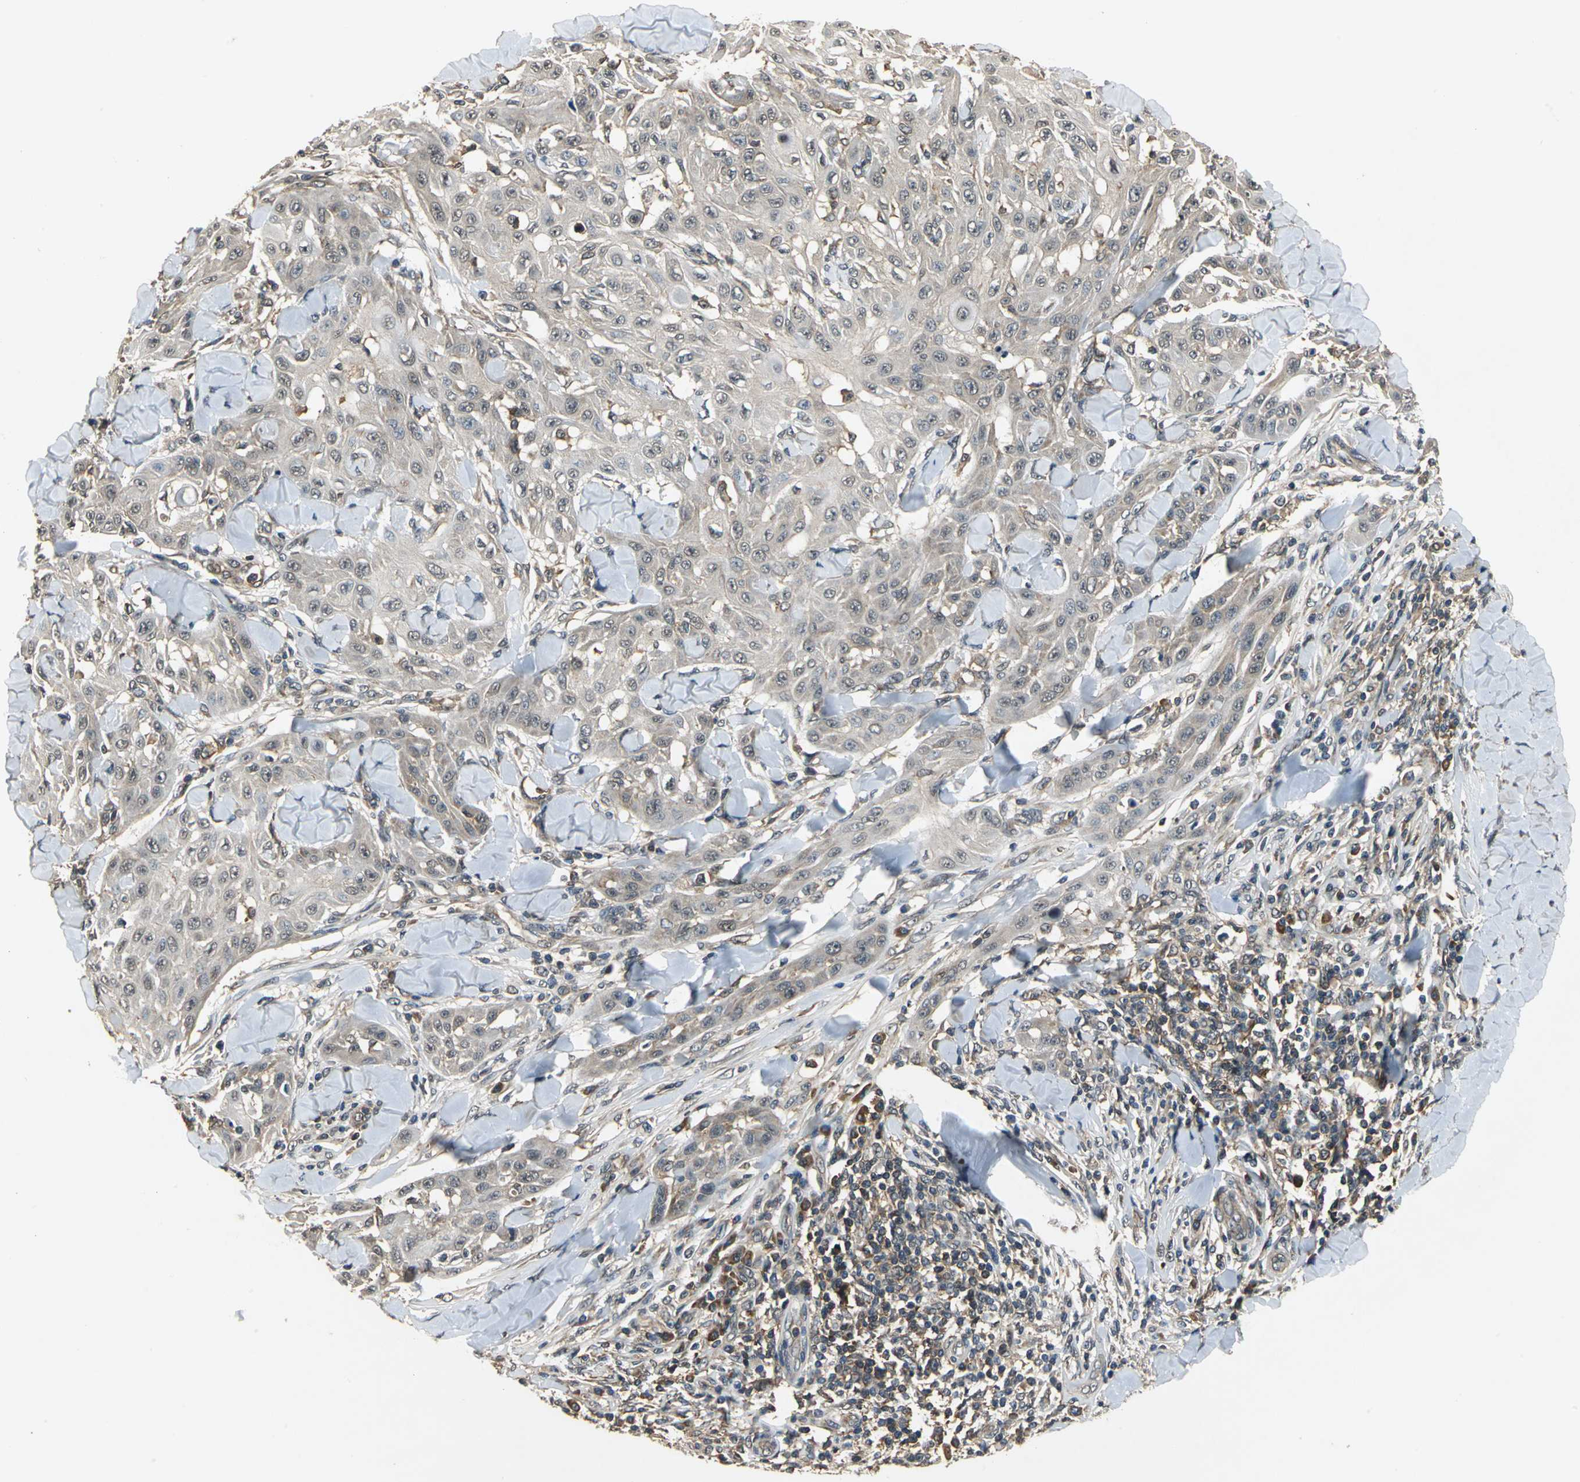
{"staining": {"intensity": "weak", "quantity": "25%-75%", "location": "cytoplasmic/membranous"}, "tissue": "skin cancer", "cell_type": "Tumor cells", "image_type": "cancer", "snomed": [{"axis": "morphology", "description": "Squamous cell carcinoma, NOS"}, {"axis": "topography", "description": "Skin"}], "caption": "Weak cytoplasmic/membranous positivity for a protein is appreciated in about 25%-75% of tumor cells of squamous cell carcinoma (skin) using immunohistochemistry.", "gene": "EIF2B2", "patient": {"sex": "male", "age": 24}}